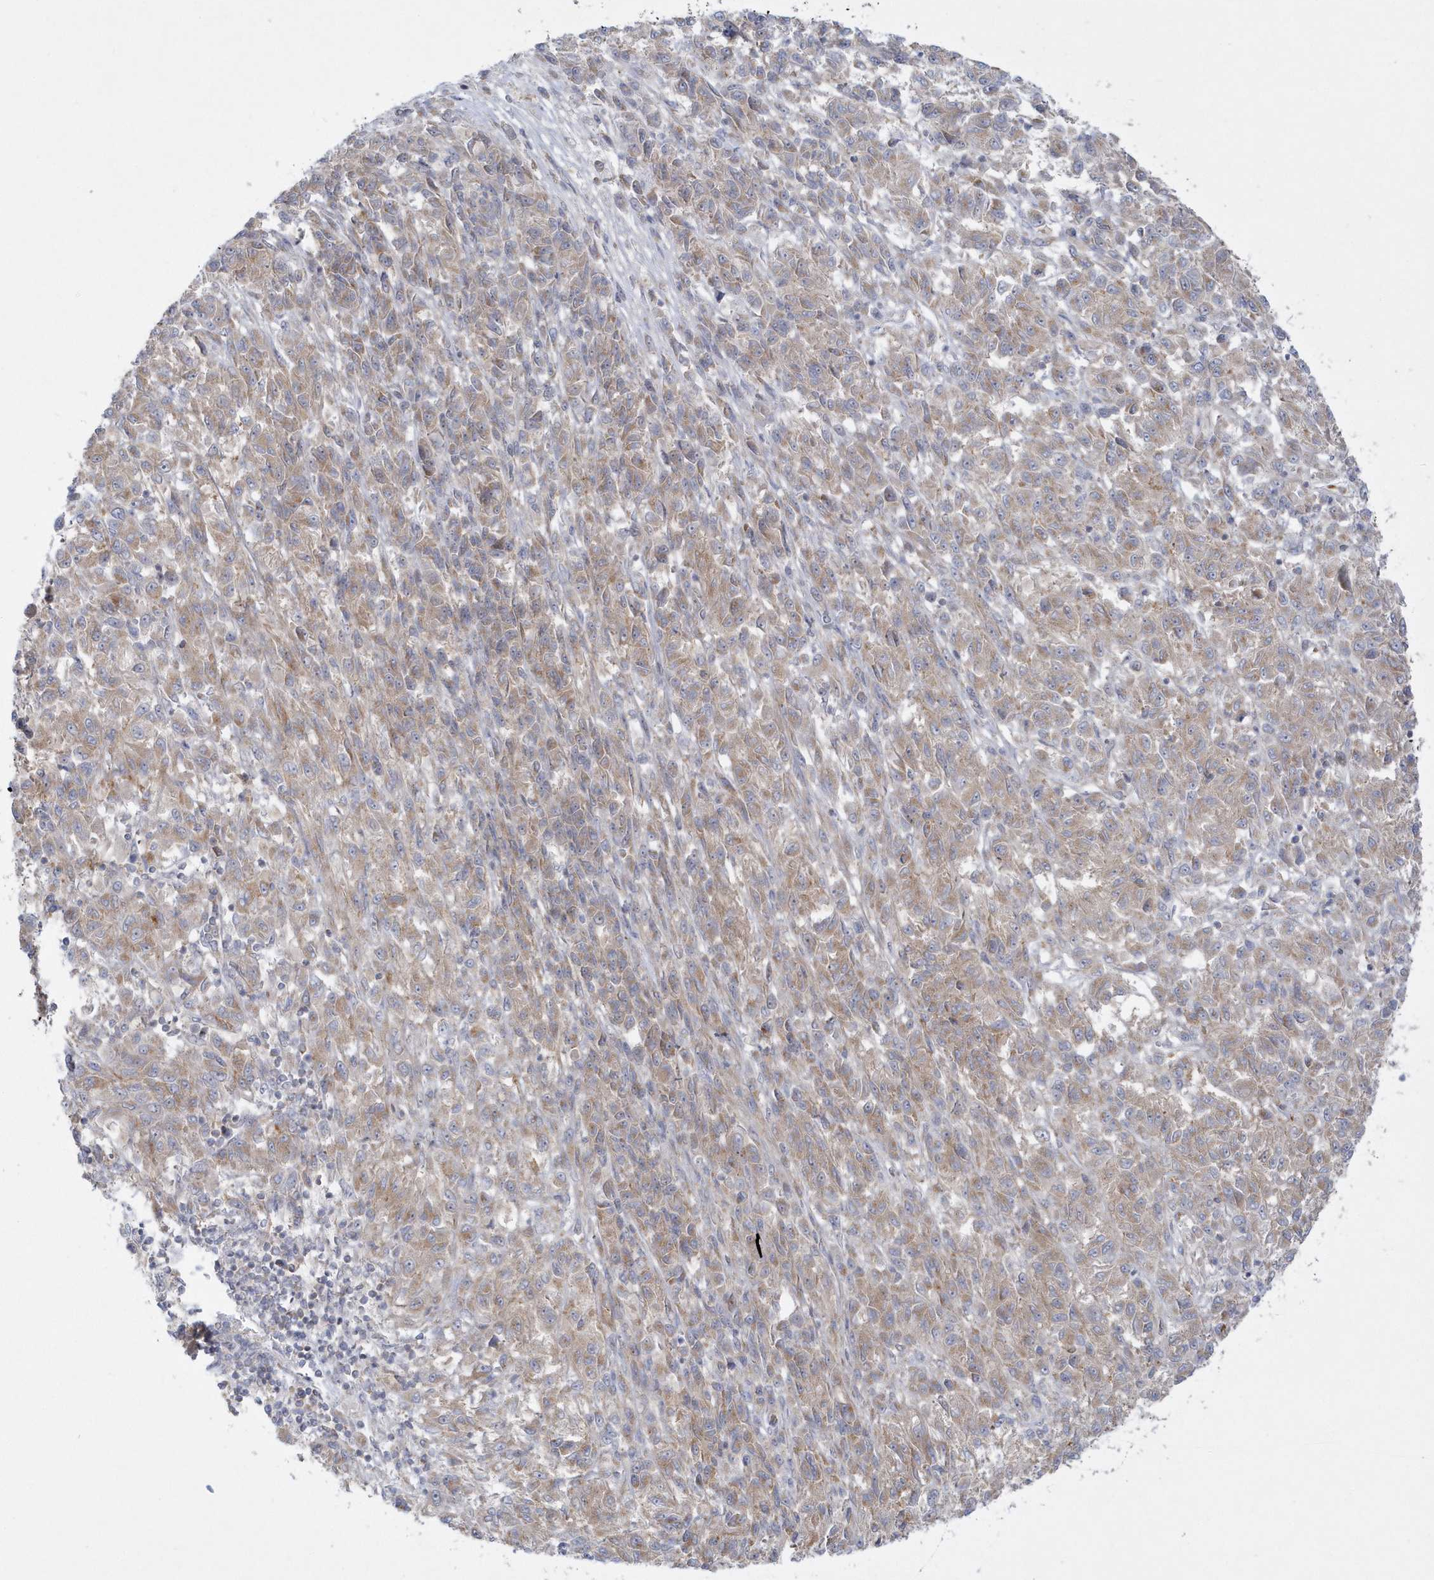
{"staining": {"intensity": "weak", "quantity": ">75%", "location": "cytoplasmic/membranous"}, "tissue": "melanoma", "cell_type": "Tumor cells", "image_type": "cancer", "snomed": [{"axis": "morphology", "description": "Malignant melanoma, Metastatic site"}, {"axis": "topography", "description": "Lung"}], "caption": "This micrograph displays immunohistochemistry staining of human malignant melanoma (metastatic site), with low weak cytoplasmic/membranous expression in approximately >75% of tumor cells.", "gene": "DNAJC18", "patient": {"sex": "male", "age": 64}}